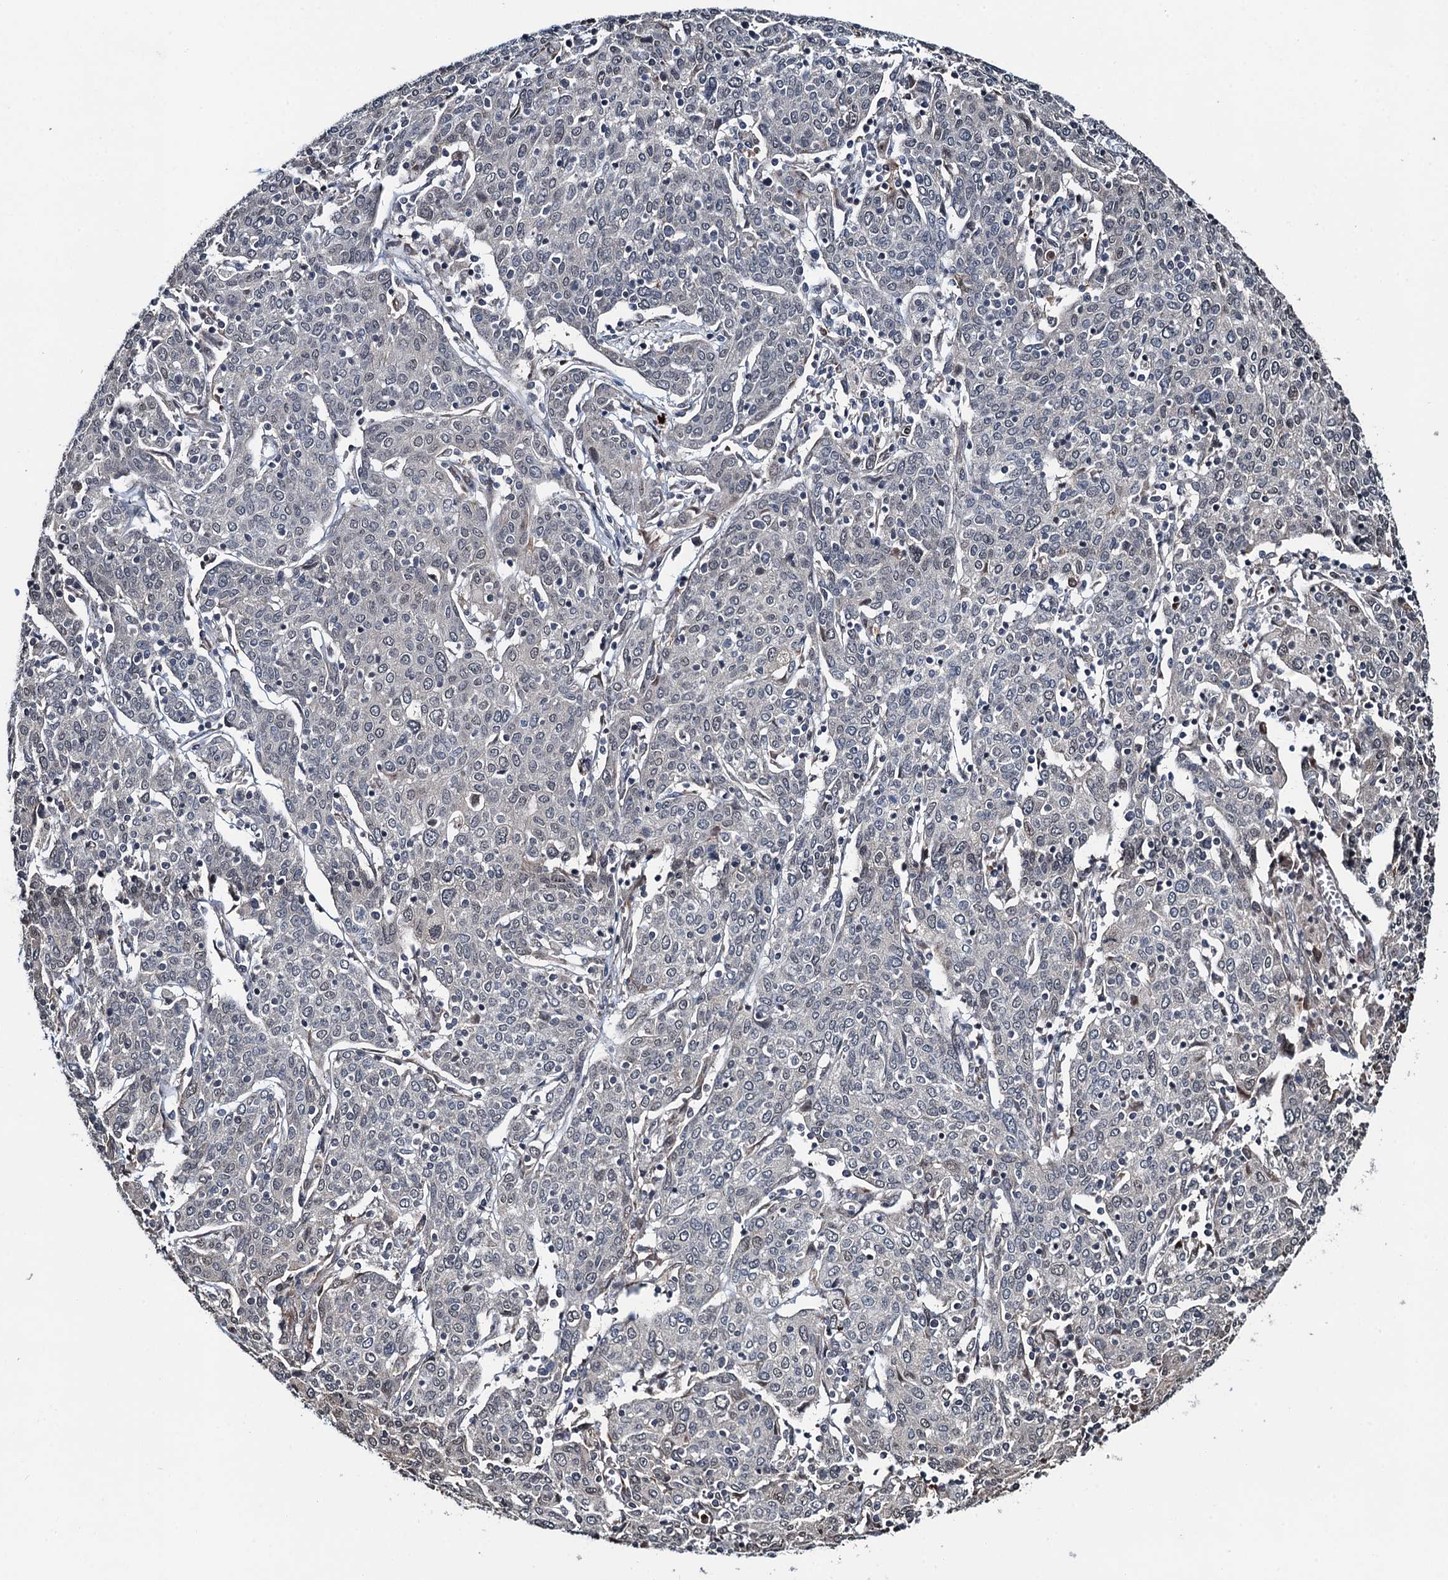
{"staining": {"intensity": "negative", "quantity": "none", "location": "none"}, "tissue": "cervical cancer", "cell_type": "Tumor cells", "image_type": "cancer", "snomed": [{"axis": "morphology", "description": "Squamous cell carcinoma, NOS"}, {"axis": "topography", "description": "Cervix"}], "caption": "This is a photomicrograph of immunohistochemistry (IHC) staining of cervical cancer (squamous cell carcinoma), which shows no expression in tumor cells.", "gene": "WHAMM", "patient": {"sex": "female", "age": 67}}